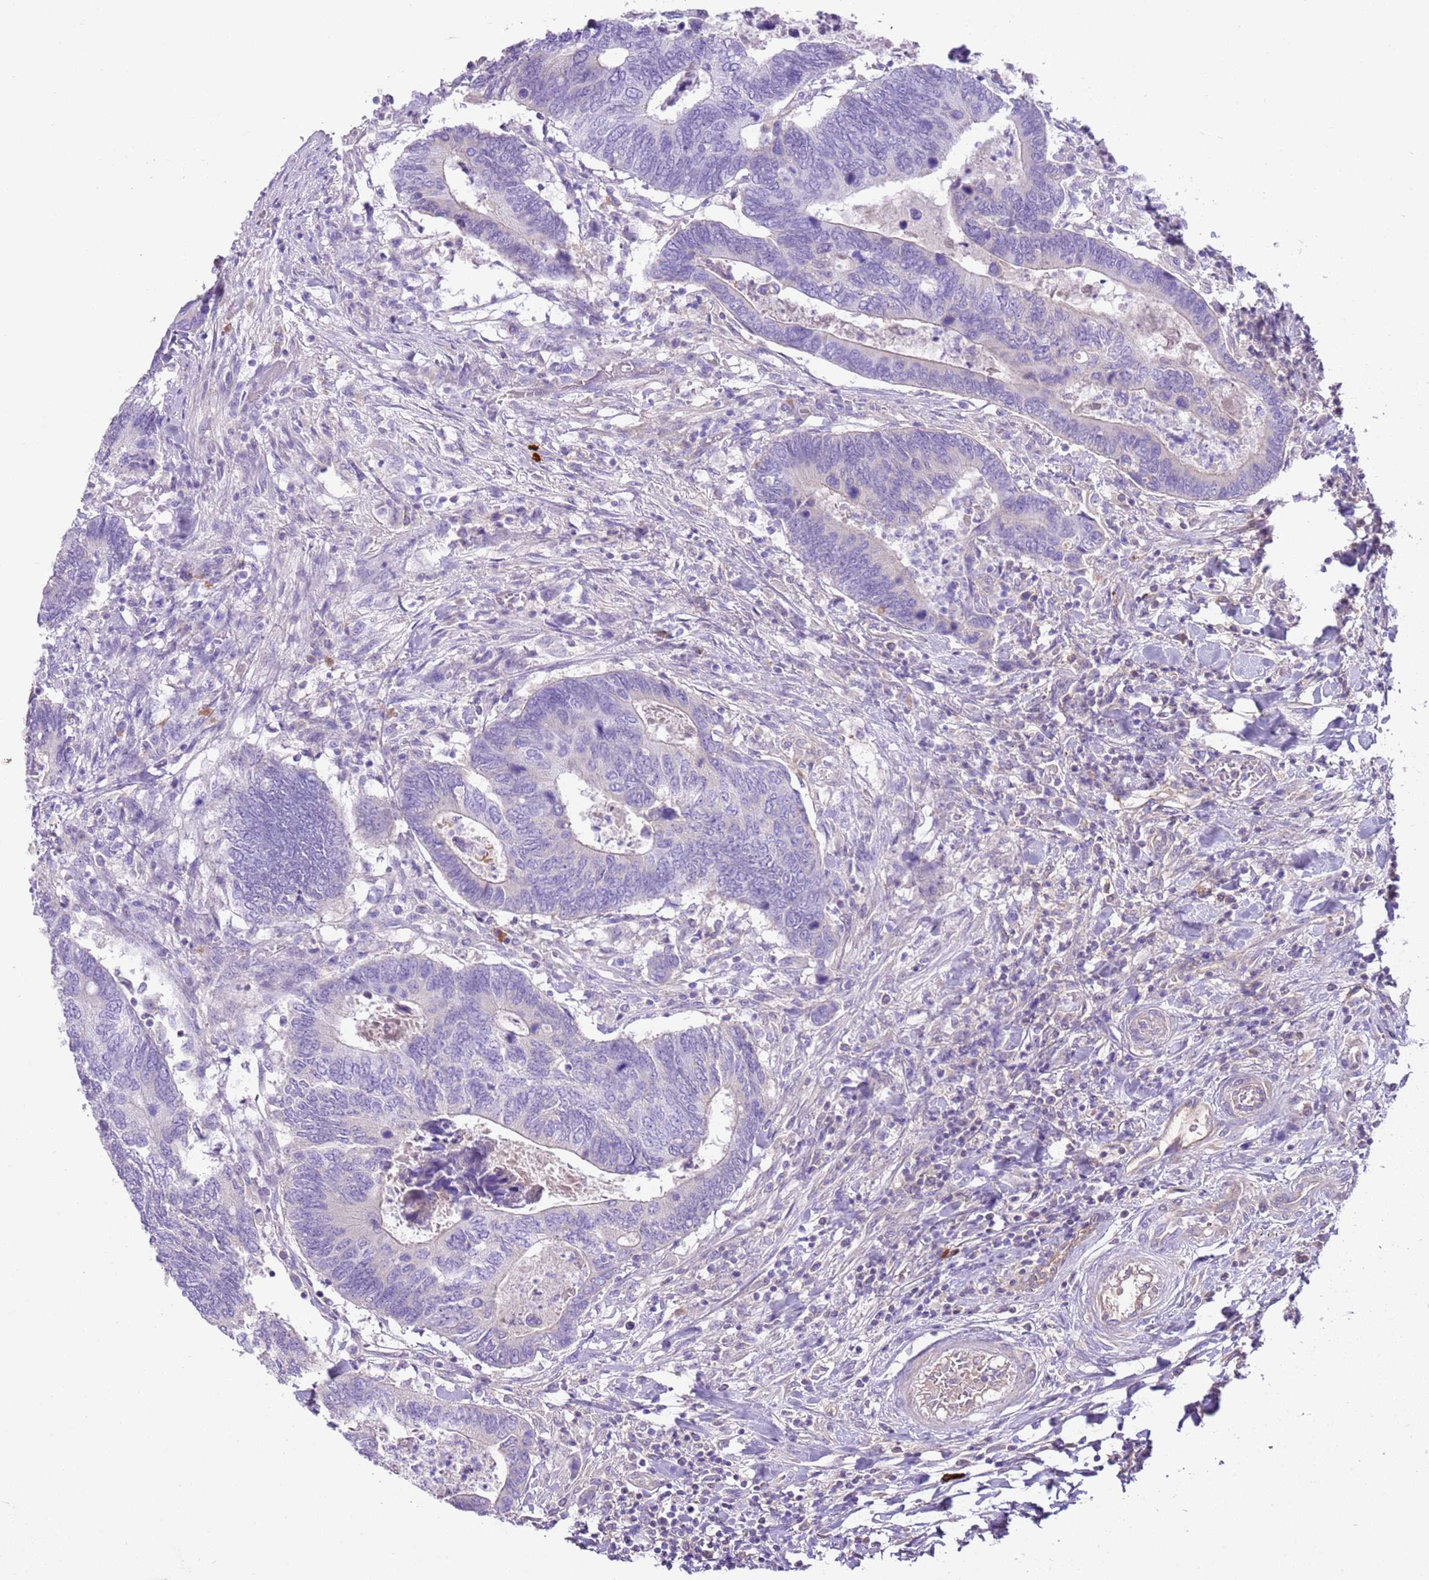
{"staining": {"intensity": "negative", "quantity": "none", "location": "none"}, "tissue": "colorectal cancer", "cell_type": "Tumor cells", "image_type": "cancer", "snomed": [{"axis": "morphology", "description": "Adenocarcinoma, NOS"}, {"axis": "topography", "description": "Colon"}], "caption": "Immunohistochemical staining of colorectal cancer (adenocarcinoma) shows no significant positivity in tumor cells.", "gene": "IGKV3D-11", "patient": {"sex": "male", "age": 87}}